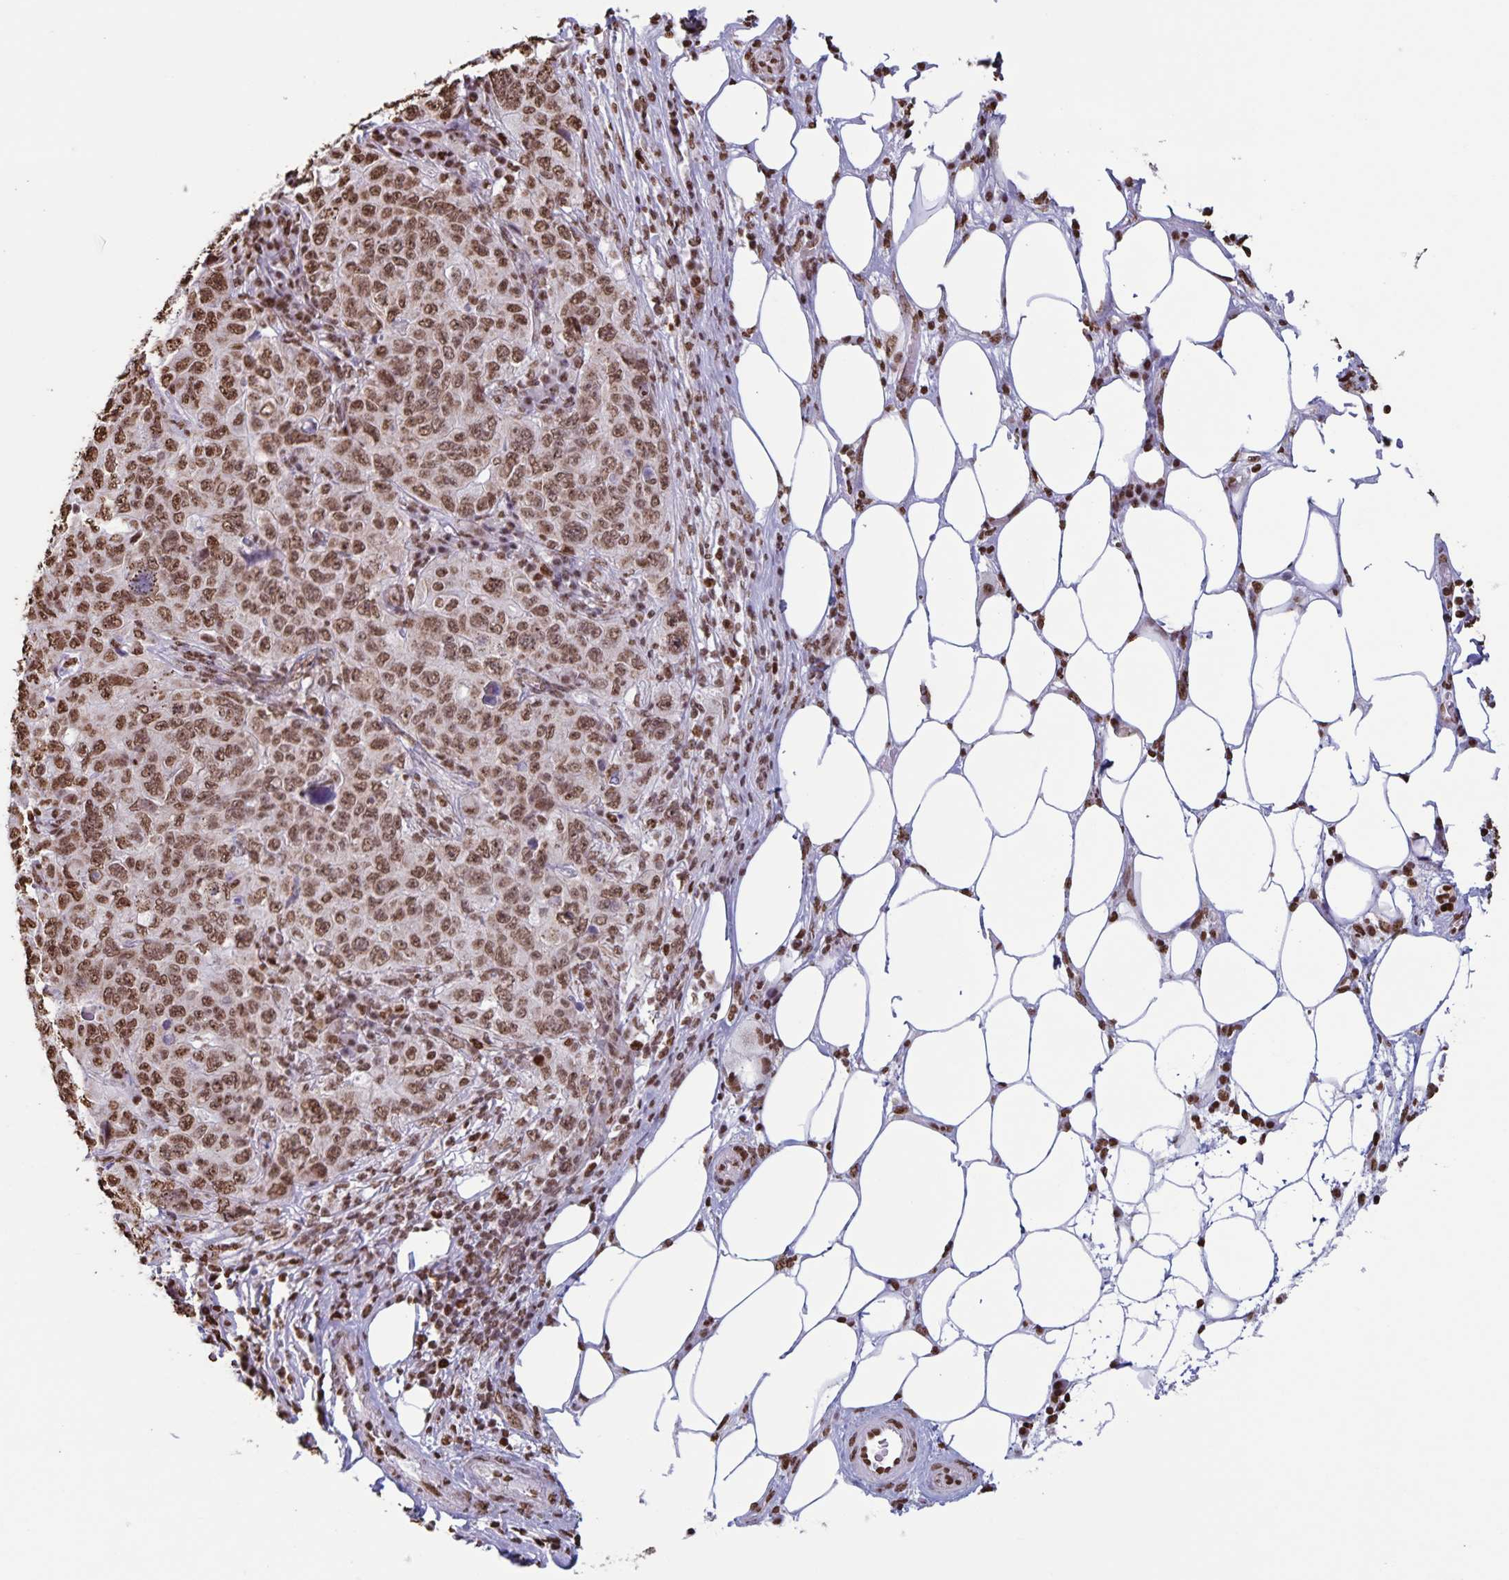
{"staining": {"intensity": "moderate", "quantity": ">75%", "location": "nuclear"}, "tissue": "pancreatic cancer", "cell_type": "Tumor cells", "image_type": "cancer", "snomed": [{"axis": "morphology", "description": "Adenocarcinoma, NOS"}, {"axis": "topography", "description": "Pancreas"}], "caption": "DAB immunohistochemical staining of human adenocarcinoma (pancreatic) demonstrates moderate nuclear protein positivity in approximately >75% of tumor cells.", "gene": "DUT", "patient": {"sex": "male", "age": 68}}